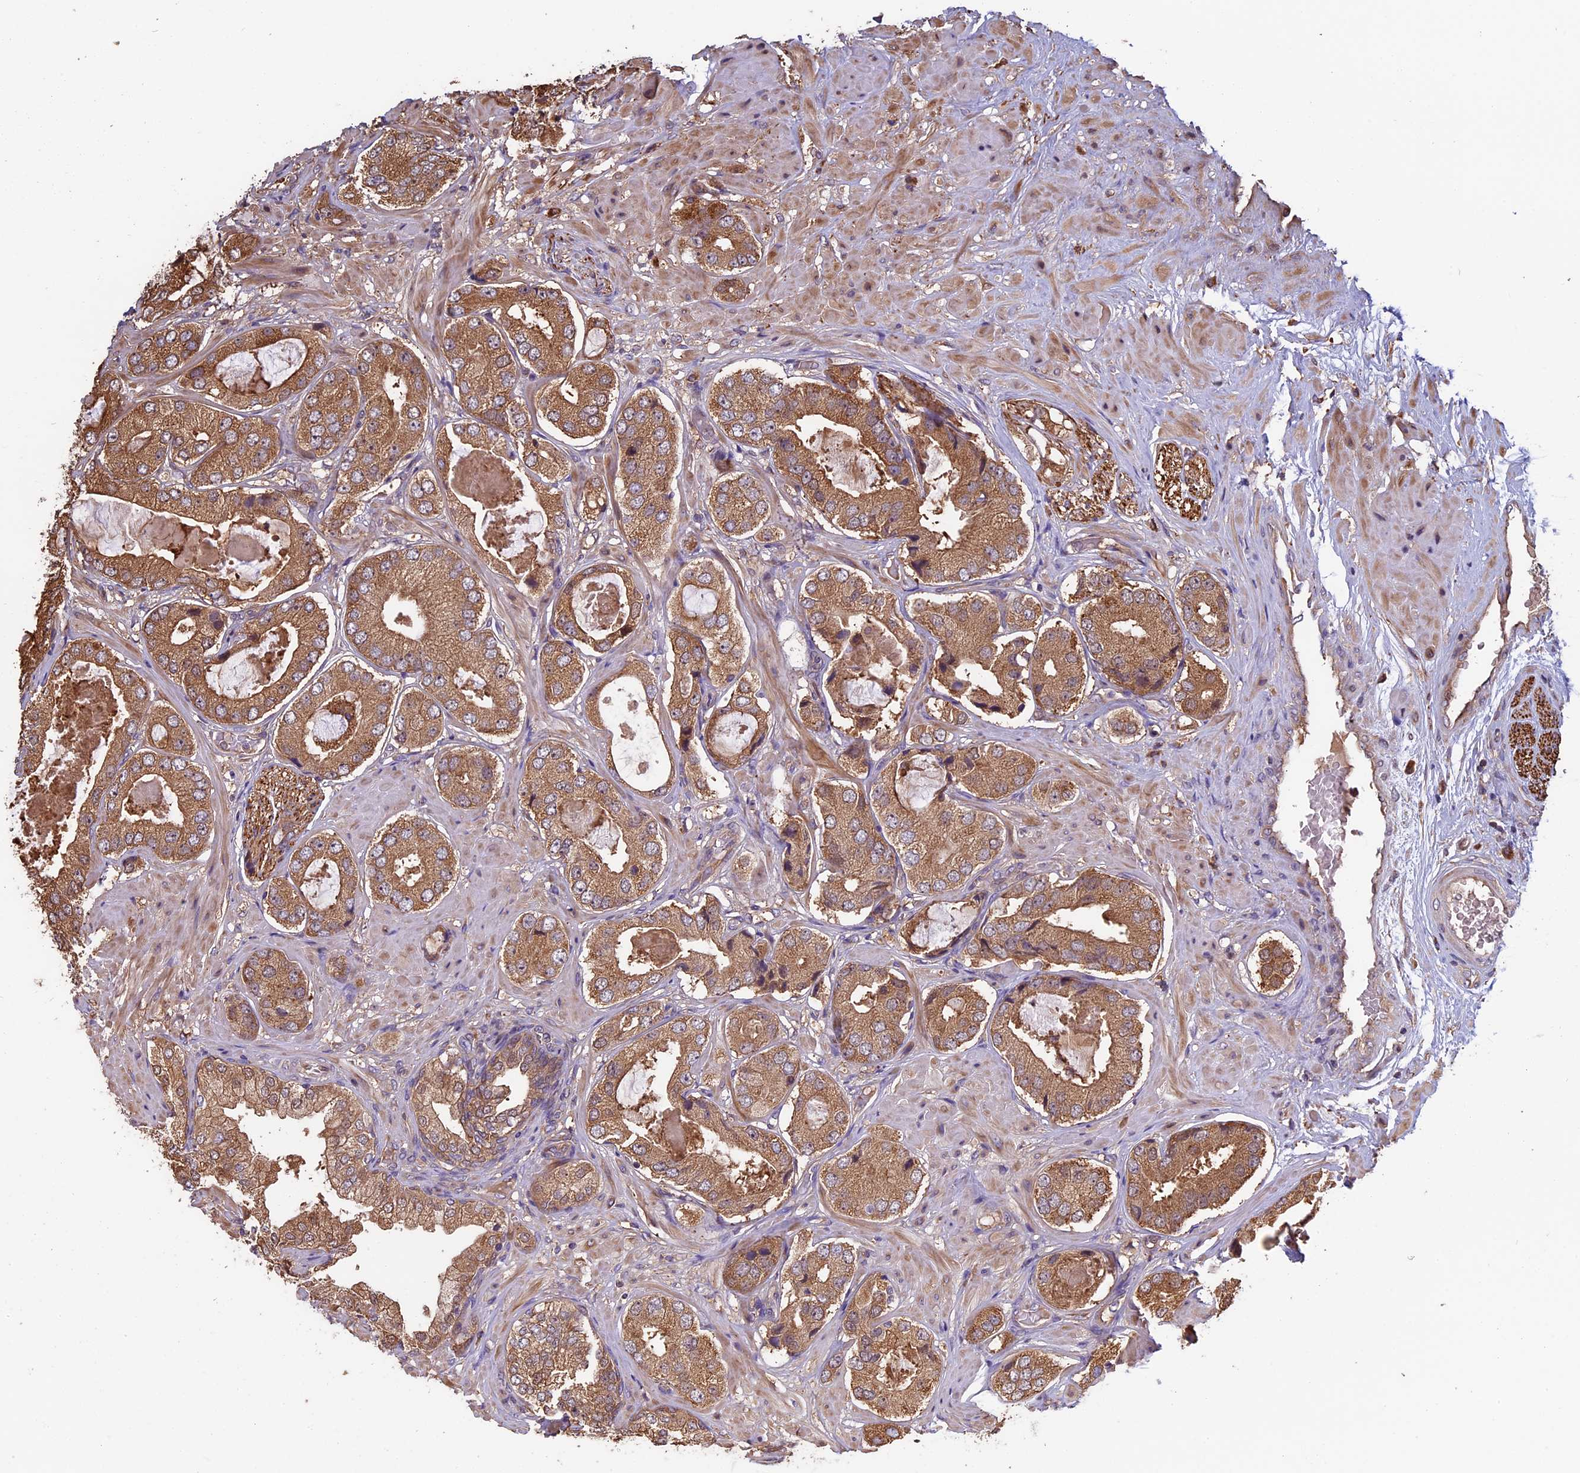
{"staining": {"intensity": "moderate", "quantity": ">75%", "location": "cytoplasmic/membranous"}, "tissue": "prostate cancer", "cell_type": "Tumor cells", "image_type": "cancer", "snomed": [{"axis": "morphology", "description": "Adenocarcinoma, High grade"}, {"axis": "topography", "description": "Prostate"}], "caption": "Immunohistochemical staining of prostate high-grade adenocarcinoma reveals medium levels of moderate cytoplasmic/membranous protein staining in about >75% of tumor cells.", "gene": "VWA3A", "patient": {"sex": "male", "age": 59}}